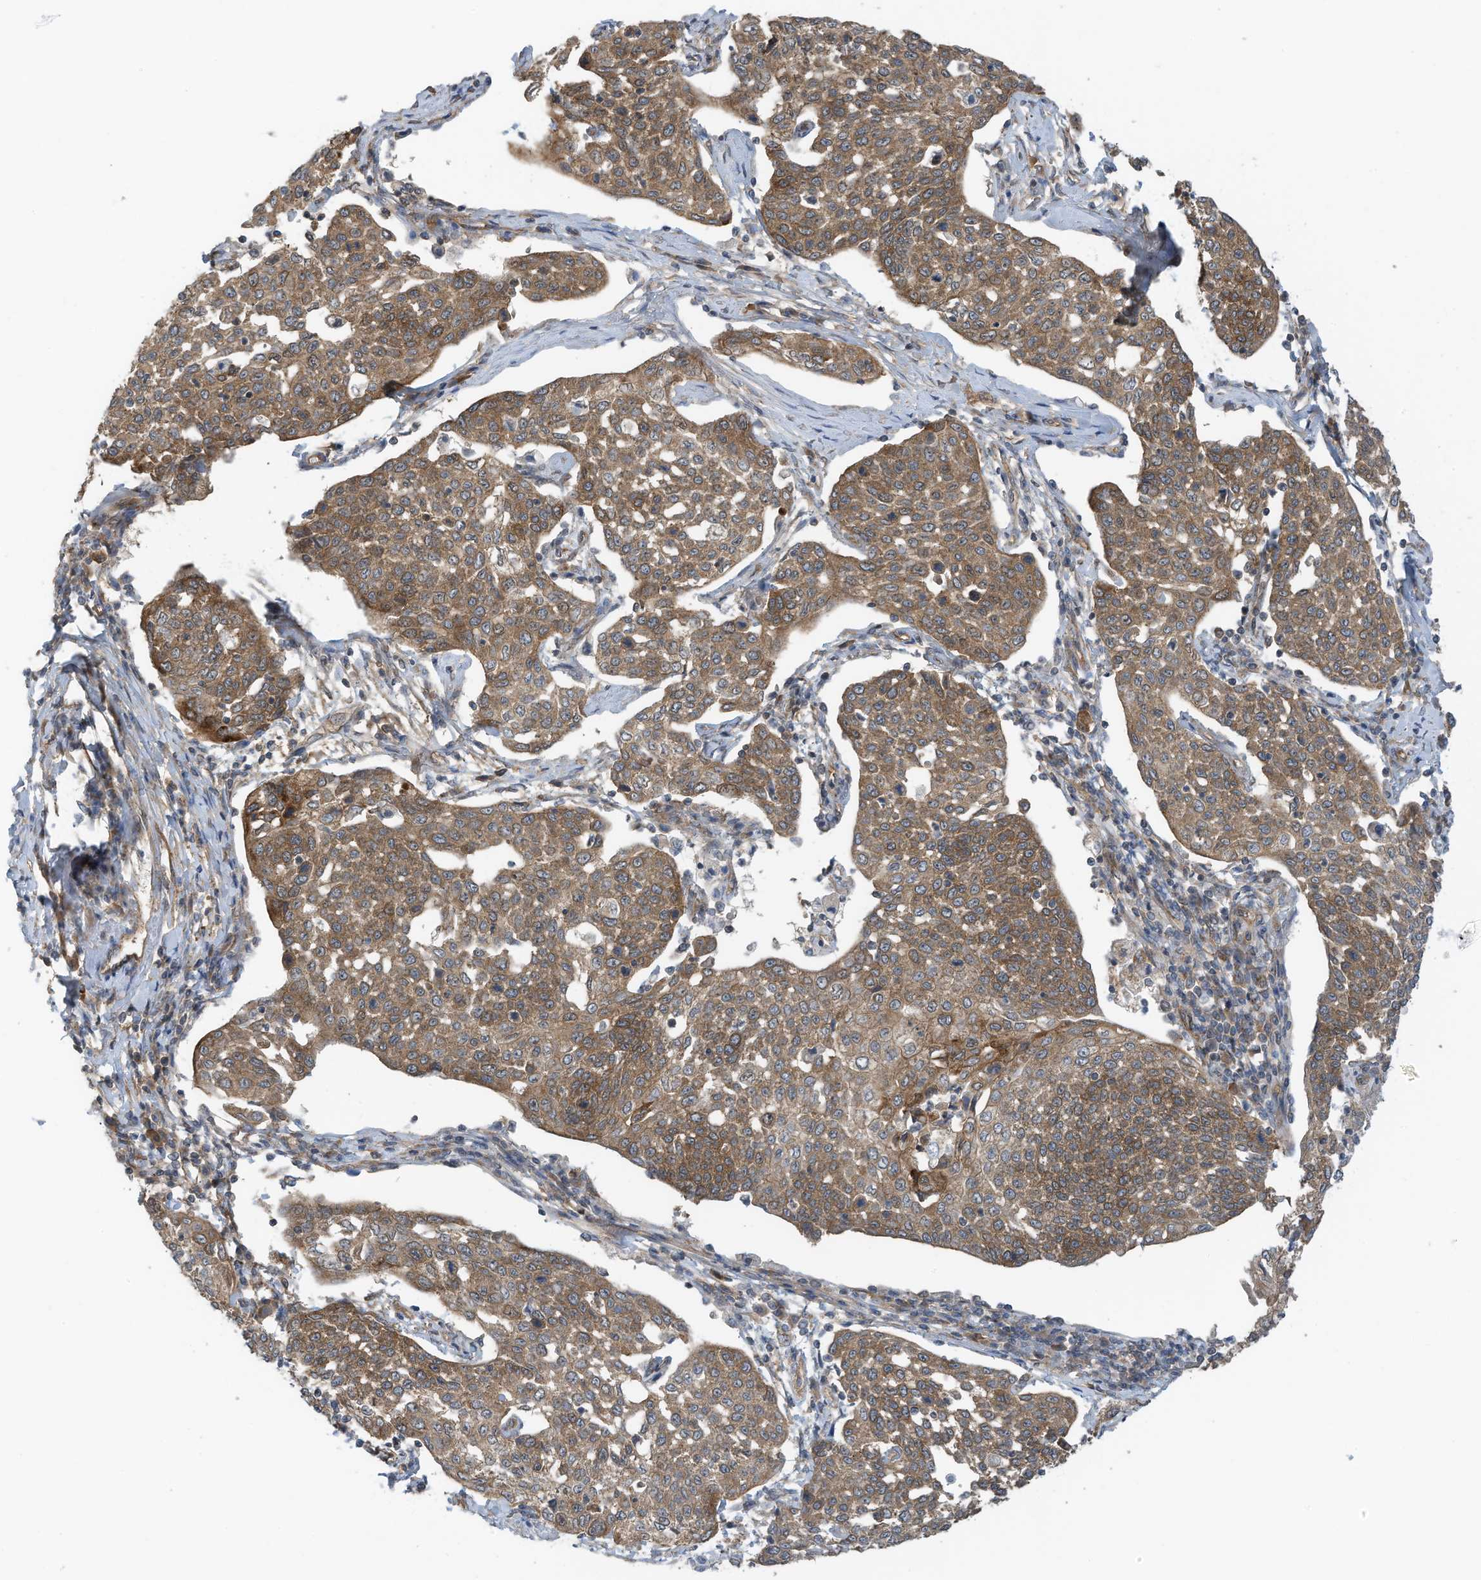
{"staining": {"intensity": "strong", "quantity": ">75%", "location": "cytoplasmic/membranous"}, "tissue": "cervical cancer", "cell_type": "Tumor cells", "image_type": "cancer", "snomed": [{"axis": "morphology", "description": "Squamous cell carcinoma, NOS"}, {"axis": "topography", "description": "Cervix"}], "caption": "The photomicrograph reveals staining of cervical squamous cell carcinoma, revealing strong cytoplasmic/membranous protein expression (brown color) within tumor cells.", "gene": "REPS1", "patient": {"sex": "female", "age": 34}}